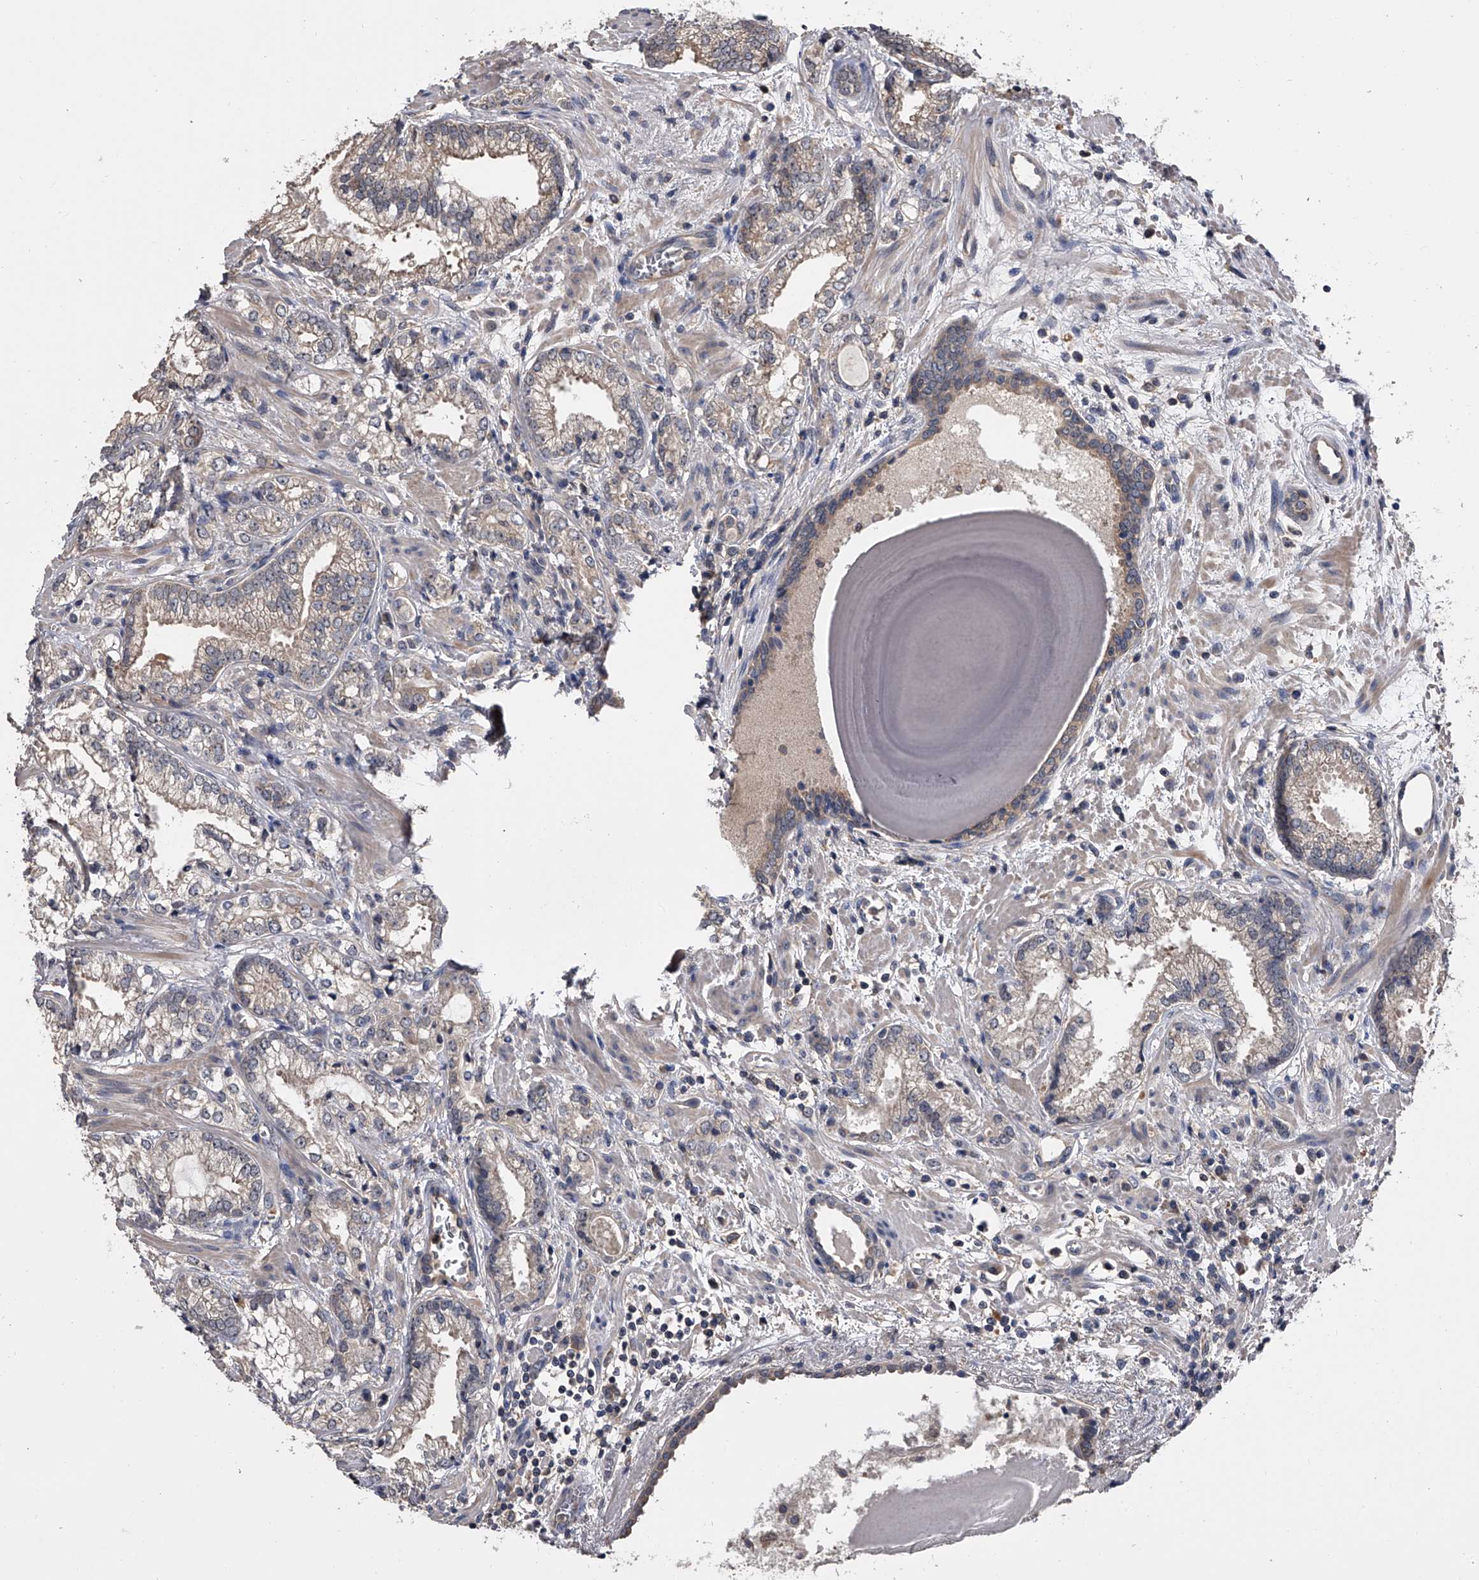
{"staining": {"intensity": "weak", "quantity": "<25%", "location": "cytoplasmic/membranous"}, "tissue": "prostate cancer", "cell_type": "Tumor cells", "image_type": "cancer", "snomed": [{"axis": "morphology", "description": "Normal morphology"}, {"axis": "morphology", "description": "Adenocarcinoma, Low grade"}, {"axis": "topography", "description": "Prostate"}], "caption": "Tumor cells show no significant protein positivity in low-grade adenocarcinoma (prostate). Nuclei are stained in blue.", "gene": "EFCAB7", "patient": {"sex": "male", "age": 72}}